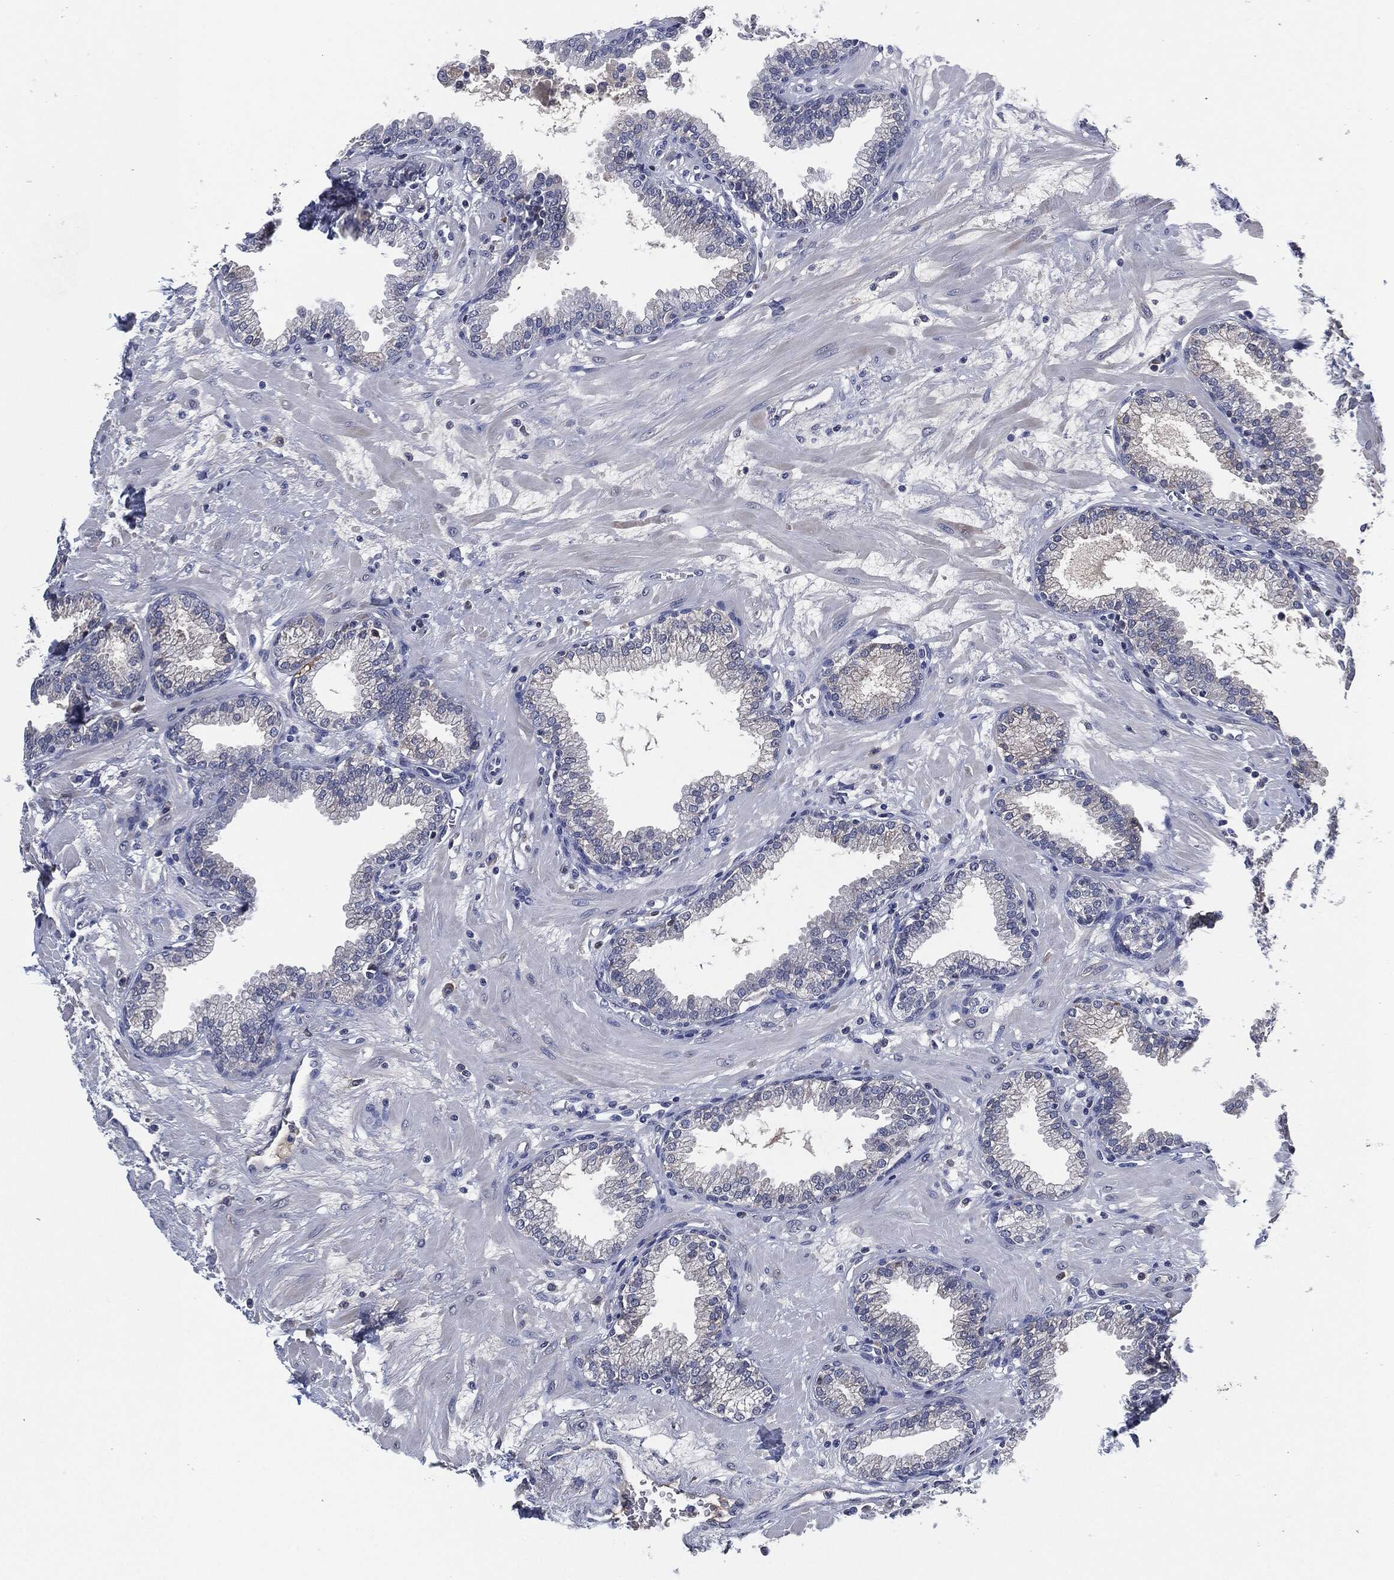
{"staining": {"intensity": "negative", "quantity": "none", "location": "none"}, "tissue": "prostate", "cell_type": "Glandular cells", "image_type": "normal", "snomed": [{"axis": "morphology", "description": "Normal tissue, NOS"}, {"axis": "topography", "description": "Prostate"}], "caption": "Glandular cells are negative for protein expression in unremarkable human prostate.", "gene": "IL2RG", "patient": {"sex": "male", "age": 64}}